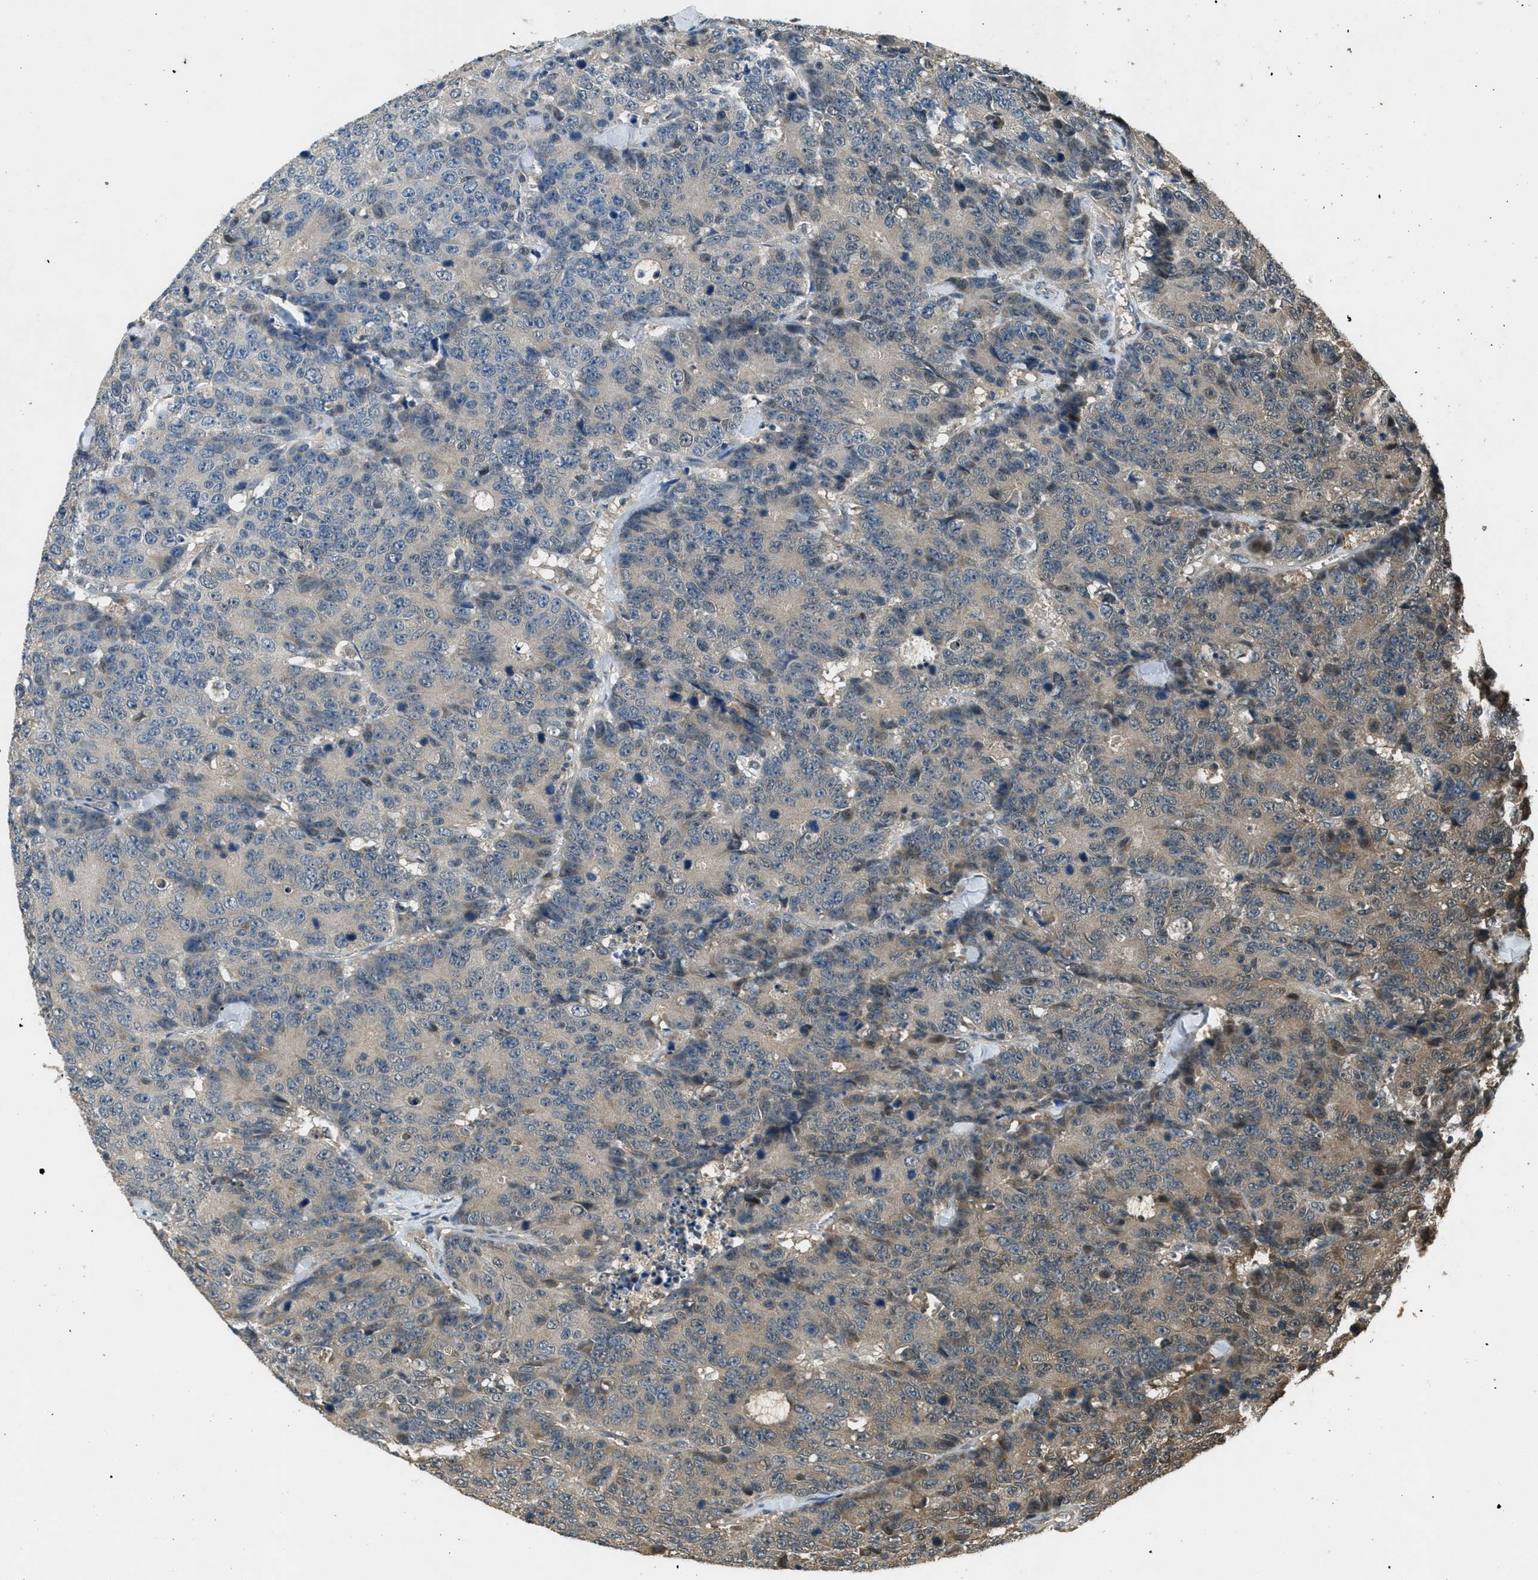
{"staining": {"intensity": "weak", "quantity": "<25%", "location": "cytoplasmic/membranous"}, "tissue": "colorectal cancer", "cell_type": "Tumor cells", "image_type": "cancer", "snomed": [{"axis": "morphology", "description": "Adenocarcinoma, NOS"}, {"axis": "topography", "description": "Colon"}], "caption": "The immunohistochemistry micrograph has no significant staining in tumor cells of adenocarcinoma (colorectal) tissue.", "gene": "DUSP6", "patient": {"sex": "female", "age": 86}}